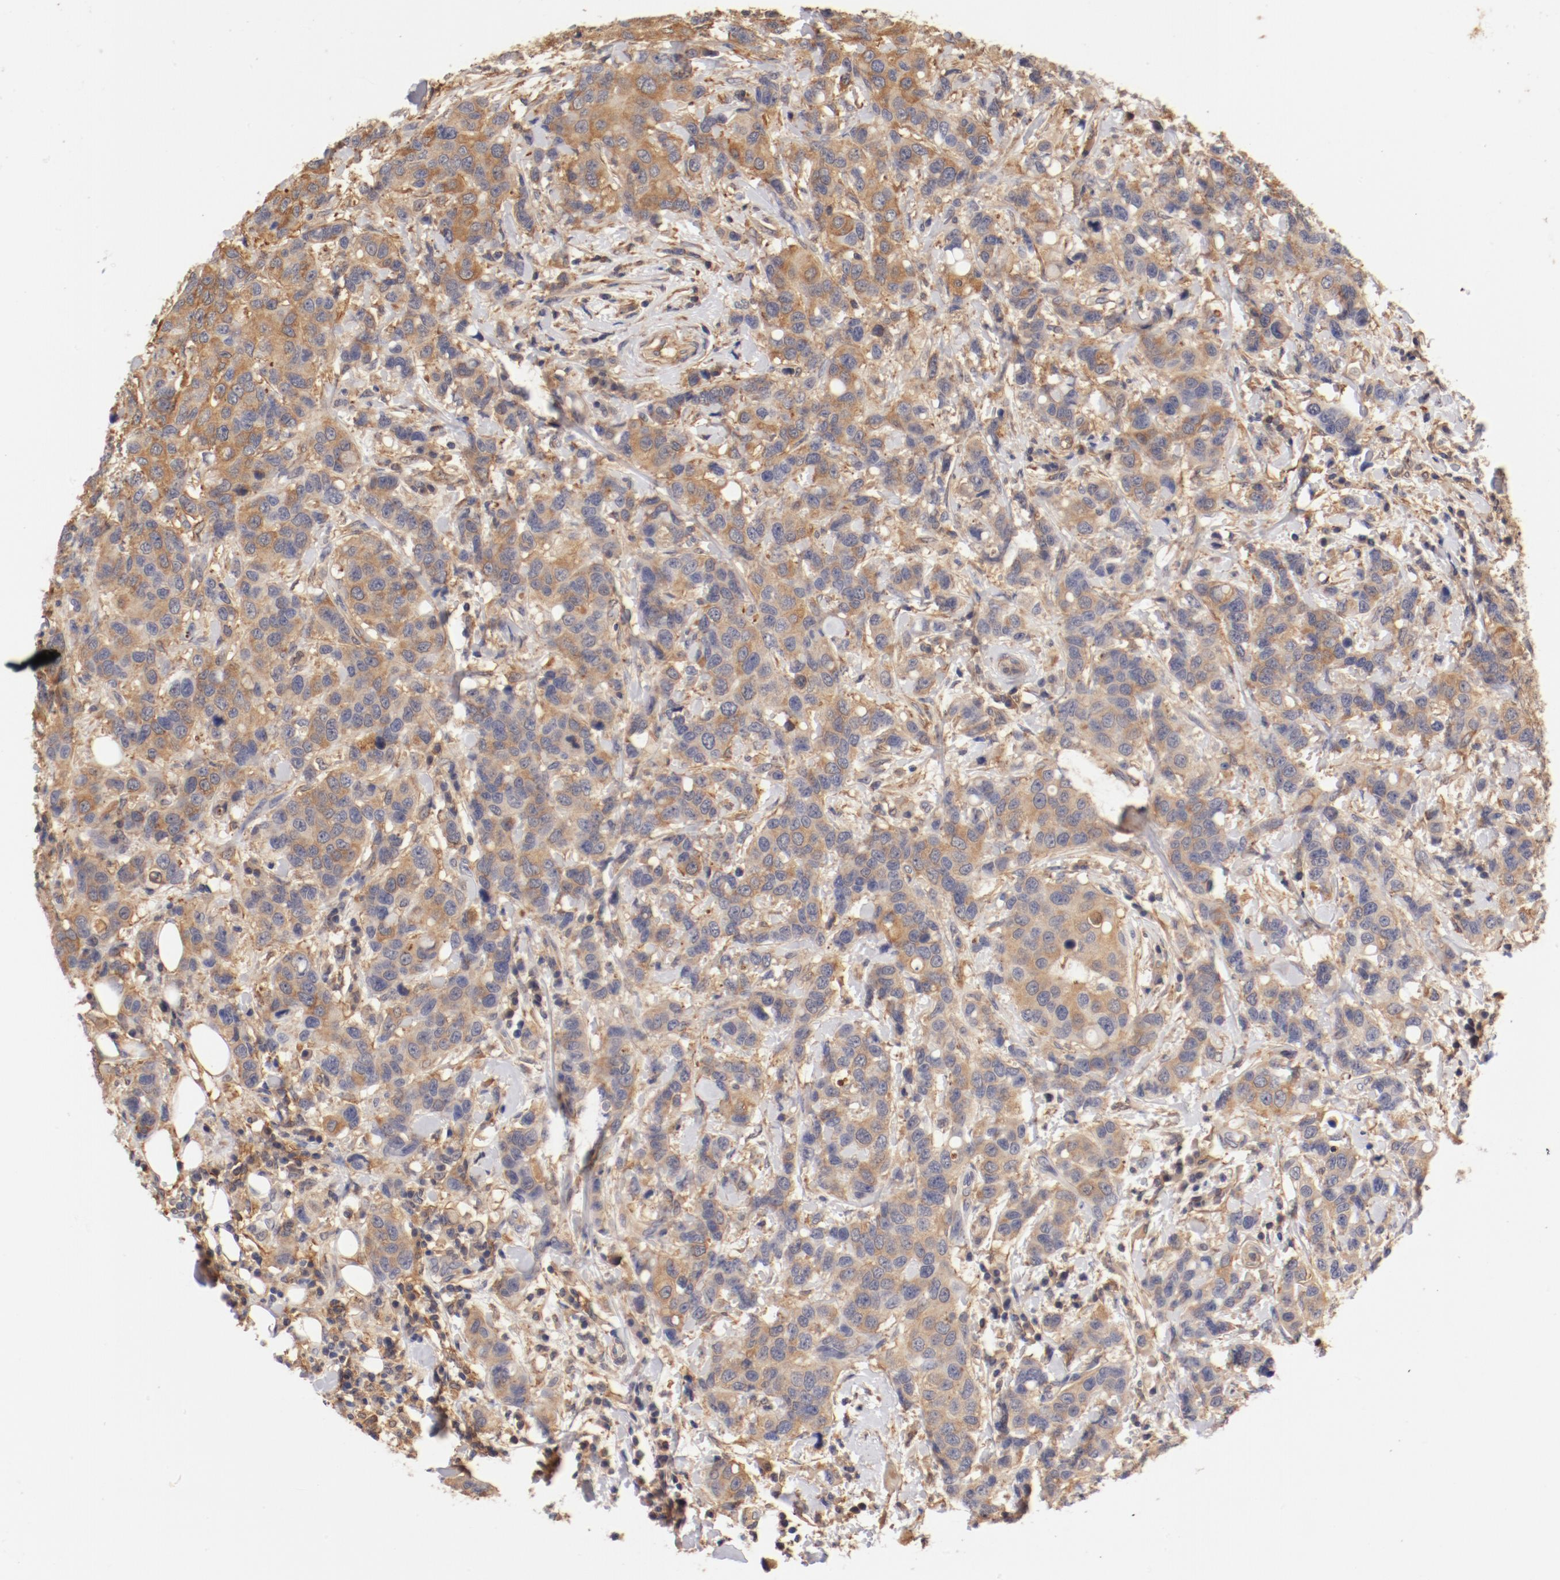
{"staining": {"intensity": "moderate", "quantity": ">75%", "location": "cytoplasmic/membranous"}, "tissue": "breast cancer", "cell_type": "Tumor cells", "image_type": "cancer", "snomed": [{"axis": "morphology", "description": "Duct carcinoma"}, {"axis": "topography", "description": "Breast"}], "caption": "Breast cancer (infiltrating ductal carcinoma) was stained to show a protein in brown. There is medium levels of moderate cytoplasmic/membranous positivity in approximately >75% of tumor cells.", "gene": "FCMR", "patient": {"sex": "female", "age": 27}}